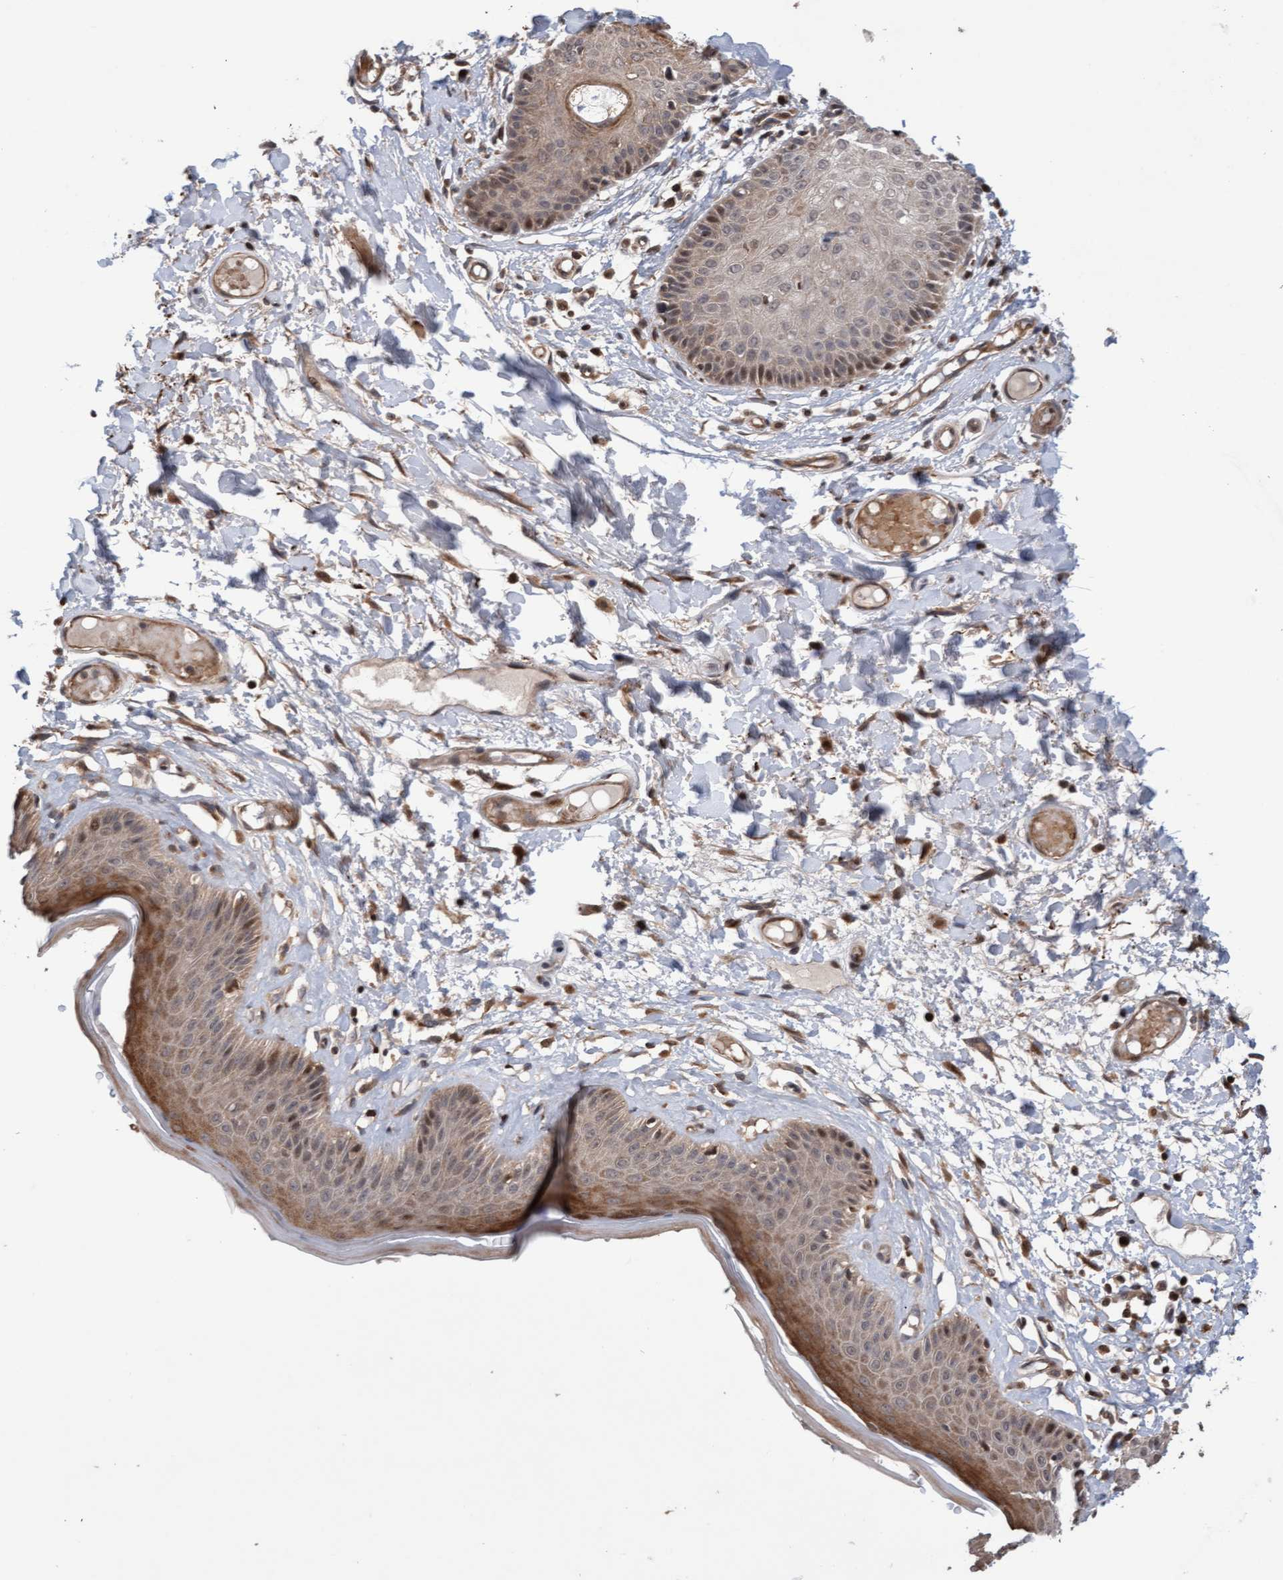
{"staining": {"intensity": "moderate", "quantity": ">75%", "location": "cytoplasmic/membranous"}, "tissue": "skin", "cell_type": "Epidermal cells", "image_type": "normal", "snomed": [{"axis": "morphology", "description": "Normal tissue, NOS"}, {"axis": "topography", "description": "Vulva"}], "caption": "Immunohistochemical staining of unremarkable human skin shows moderate cytoplasmic/membranous protein expression in about >75% of epidermal cells.", "gene": "PECR", "patient": {"sex": "female", "age": 73}}